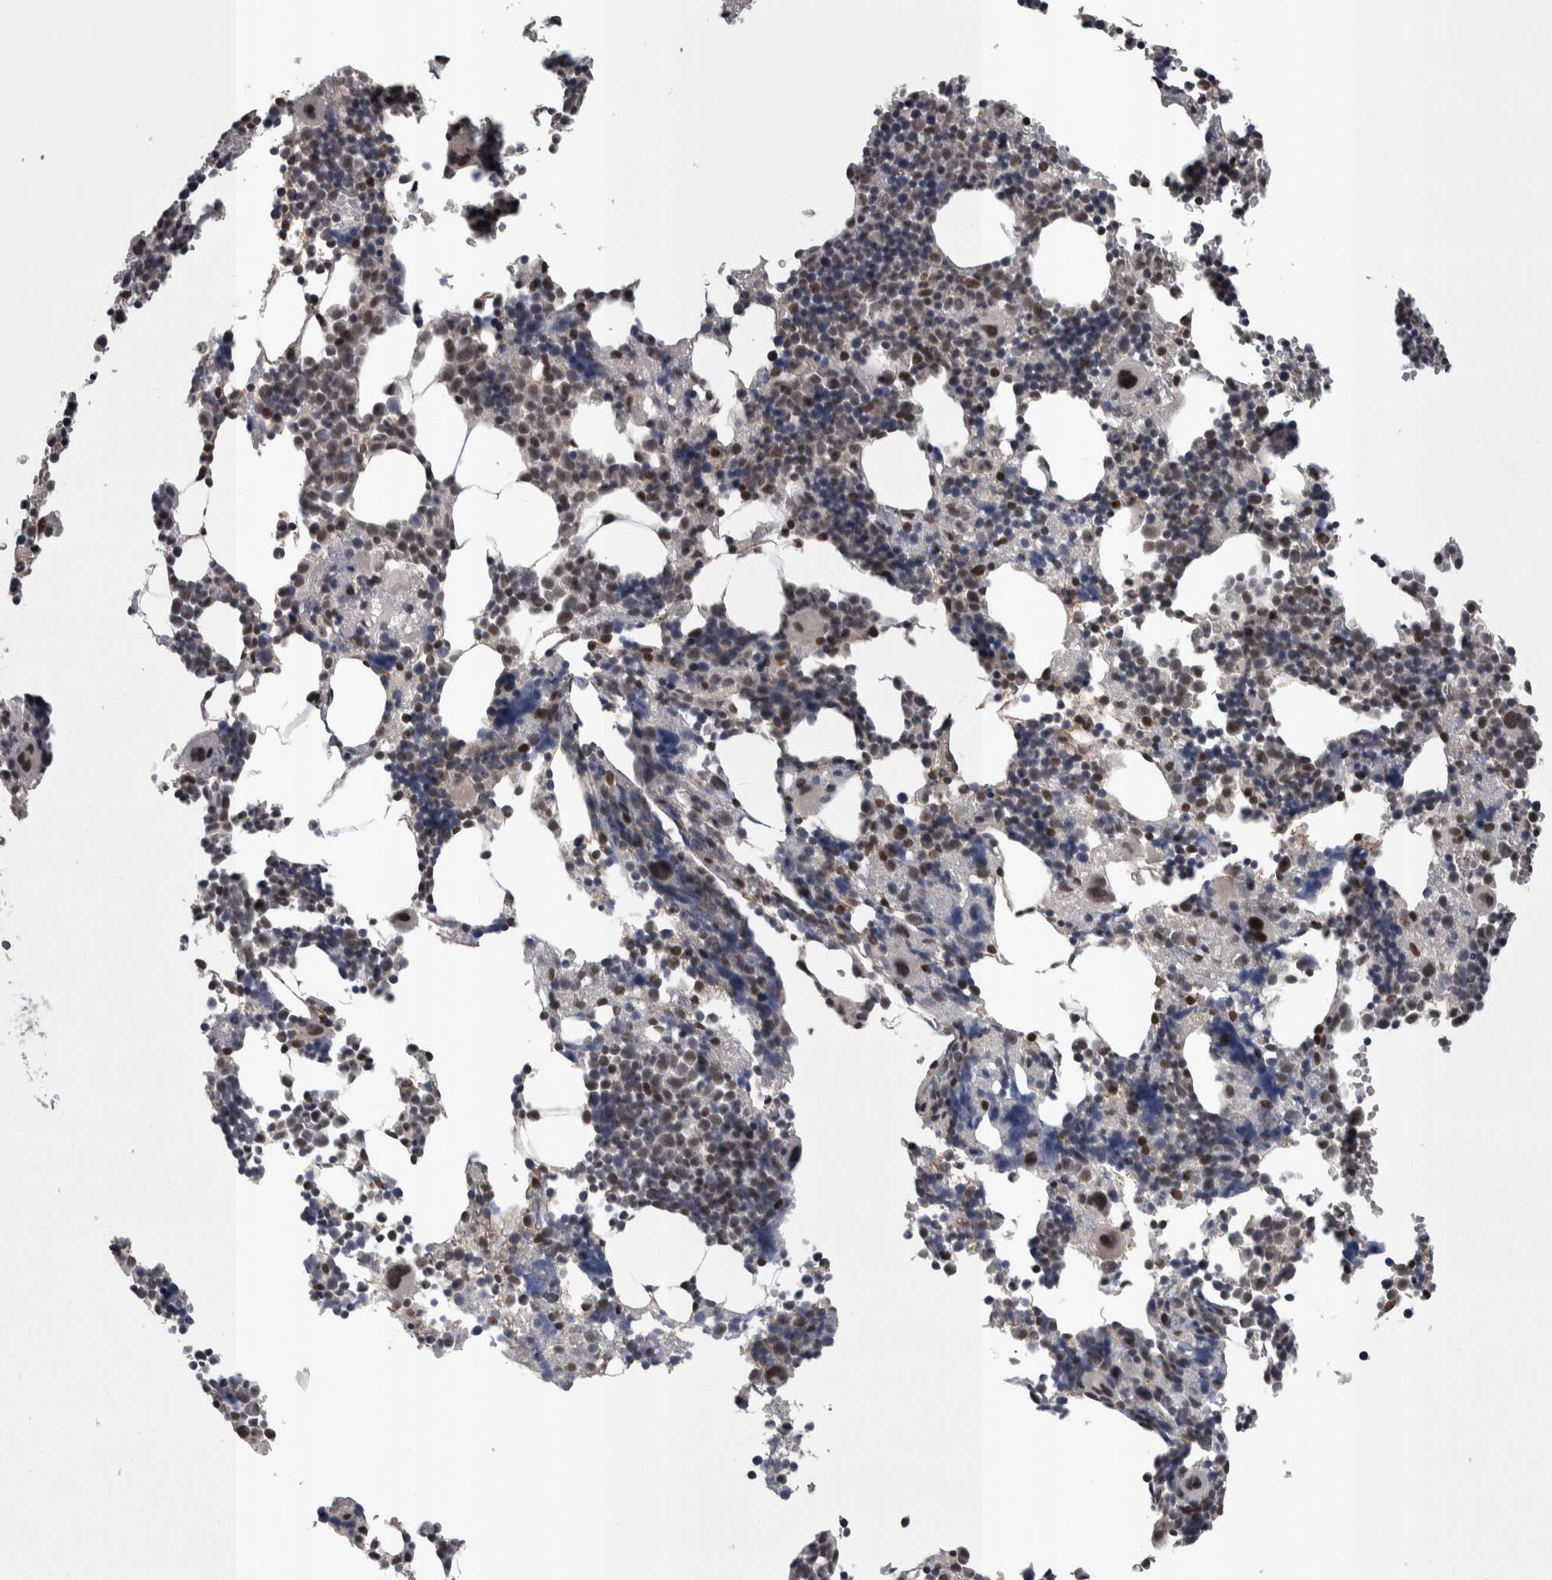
{"staining": {"intensity": "weak", "quantity": "<25%", "location": "nuclear"}, "tissue": "bone marrow", "cell_type": "Hematopoietic cells", "image_type": "normal", "snomed": [{"axis": "morphology", "description": "Normal tissue, NOS"}, {"axis": "morphology", "description": "Inflammation, NOS"}, {"axis": "topography", "description": "Bone marrow"}], "caption": "Hematopoietic cells show no significant protein staining in normal bone marrow. The staining was performed using DAB (3,3'-diaminobenzidine) to visualize the protein expression in brown, while the nuclei were stained in blue with hematoxylin (Magnification: 20x).", "gene": "DMTF1", "patient": {"sex": "male", "age": 31}}